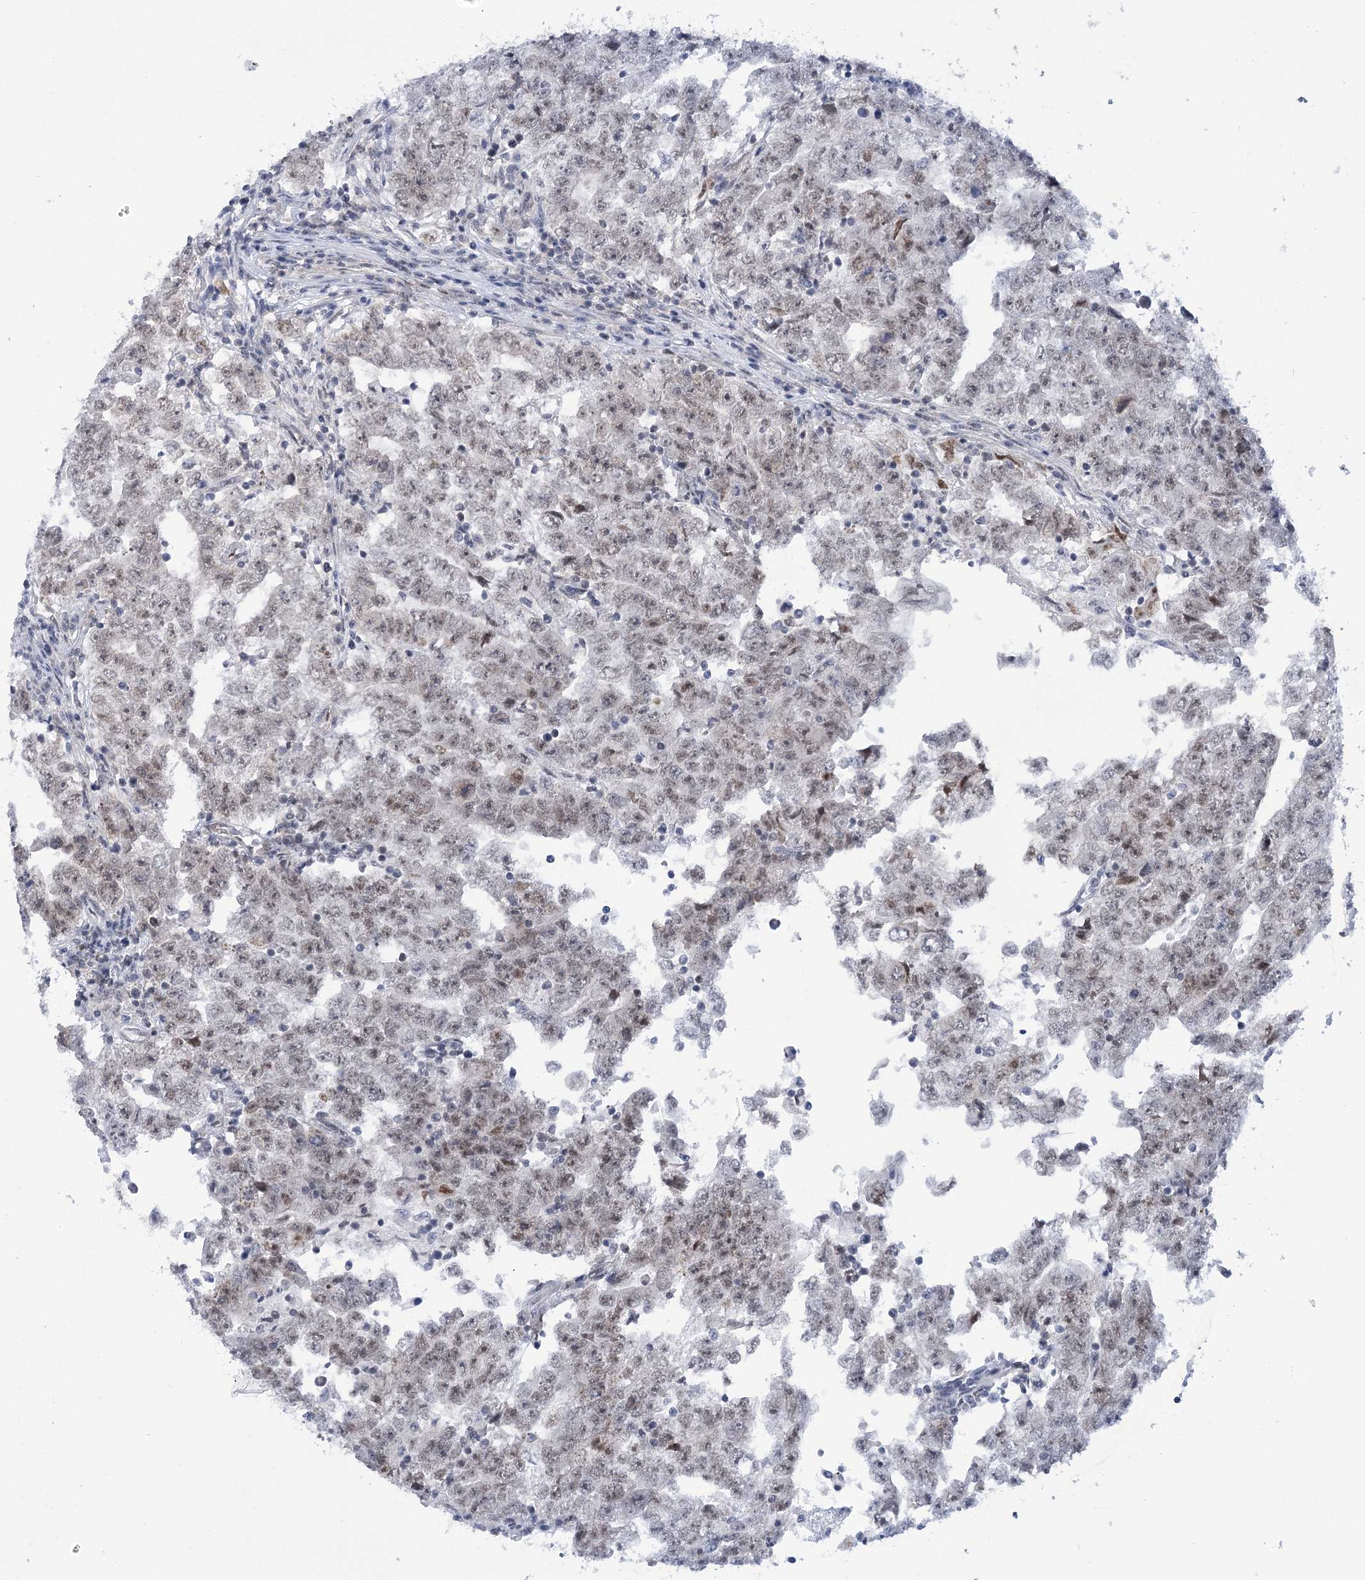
{"staining": {"intensity": "weak", "quantity": ">75%", "location": "nuclear"}, "tissue": "testis cancer", "cell_type": "Tumor cells", "image_type": "cancer", "snomed": [{"axis": "morphology", "description": "Carcinoma, Embryonal, NOS"}, {"axis": "topography", "description": "Testis"}], "caption": "Tumor cells demonstrate weak nuclear expression in about >75% of cells in embryonal carcinoma (testis).", "gene": "HNRNPA0", "patient": {"sex": "male", "age": 25}}